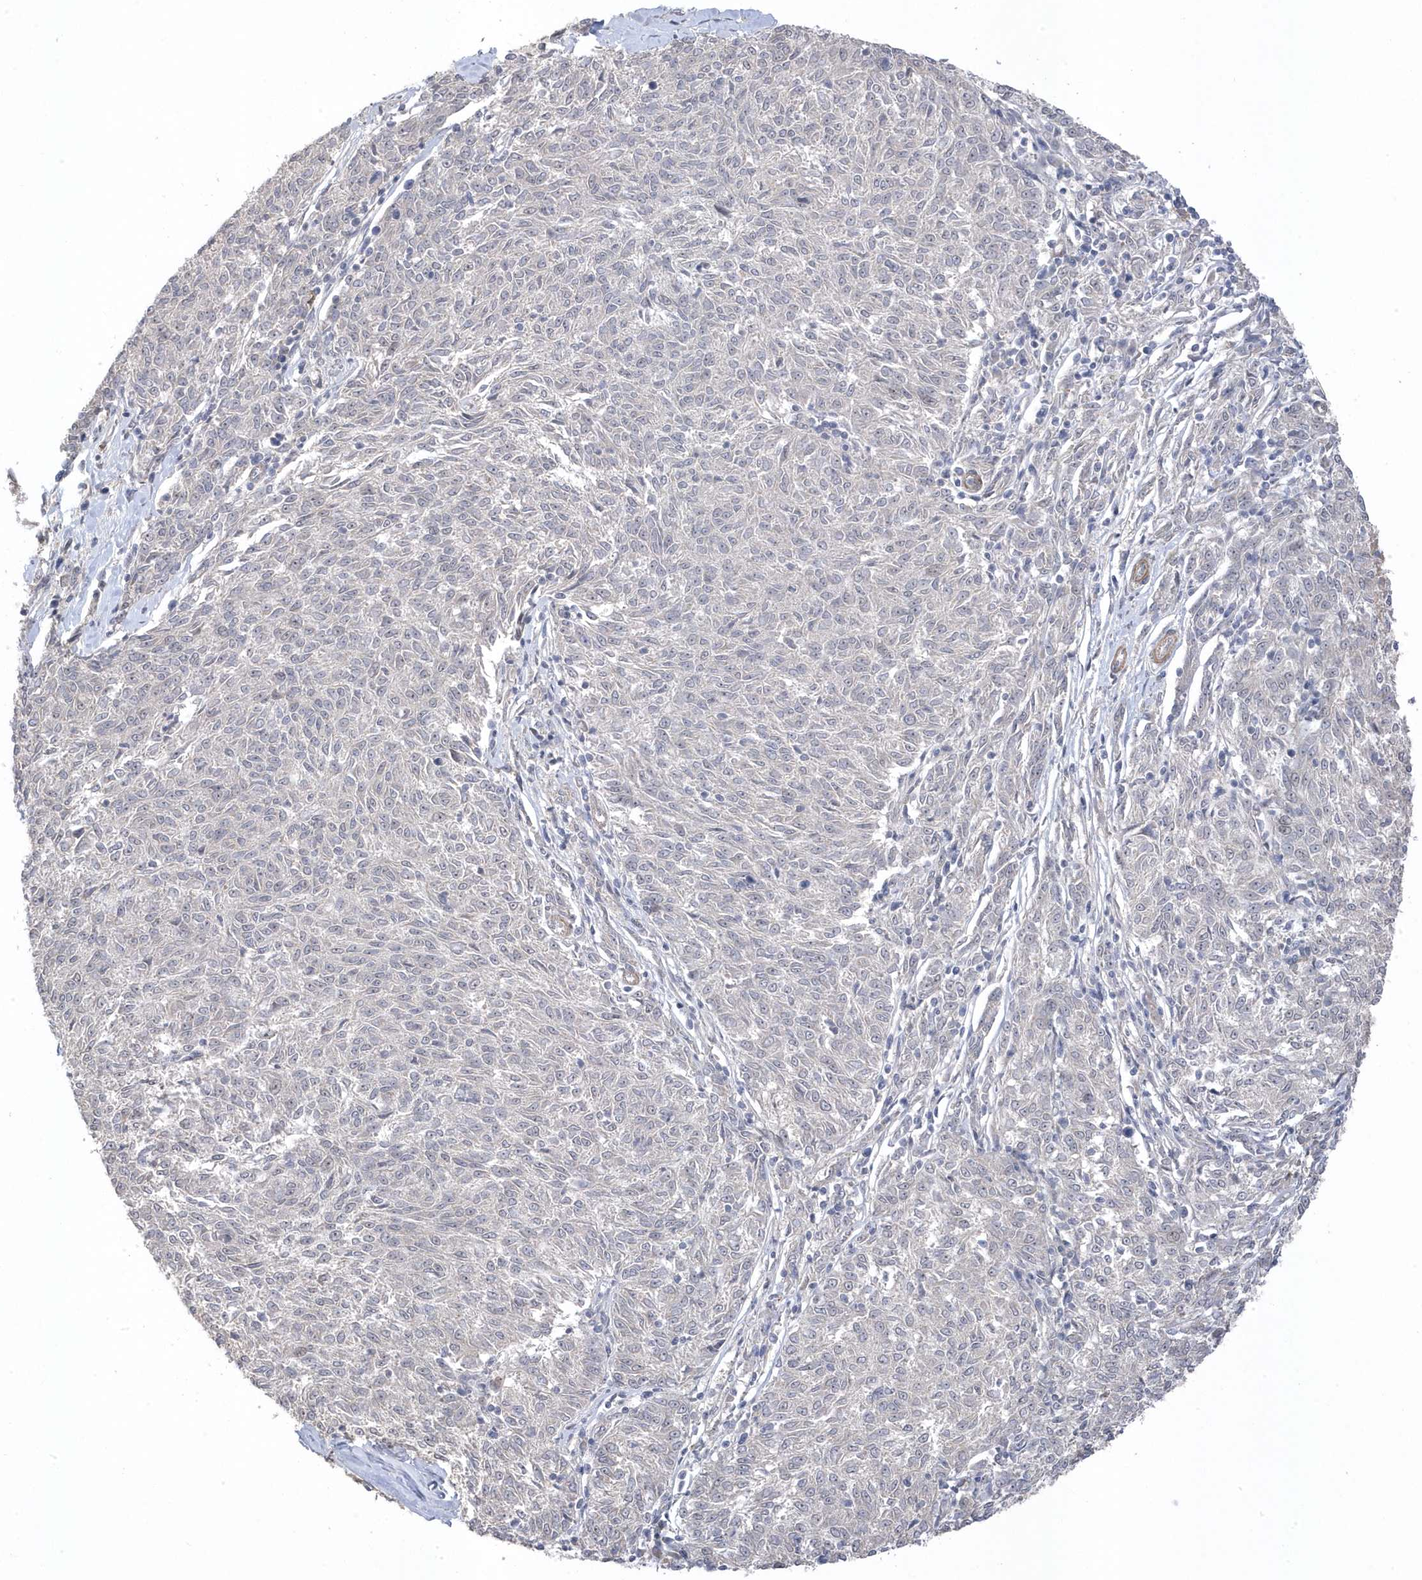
{"staining": {"intensity": "negative", "quantity": "none", "location": "none"}, "tissue": "melanoma", "cell_type": "Tumor cells", "image_type": "cancer", "snomed": [{"axis": "morphology", "description": "Malignant melanoma, NOS"}, {"axis": "topography", "description": "Skin"}], "caption": "DAB (3,3'-diaminobenzidine) immunohistochemical staining of human melanoma displays no significant staining in tumor cells. The staining was performed using DAB to visualize the protein expression in brown, while the nuclei were stained in blue with hematoxylin (Magnification: 20x).", "gene": "GTPBP6", "patient": {"sex": "female", "age": 72}}